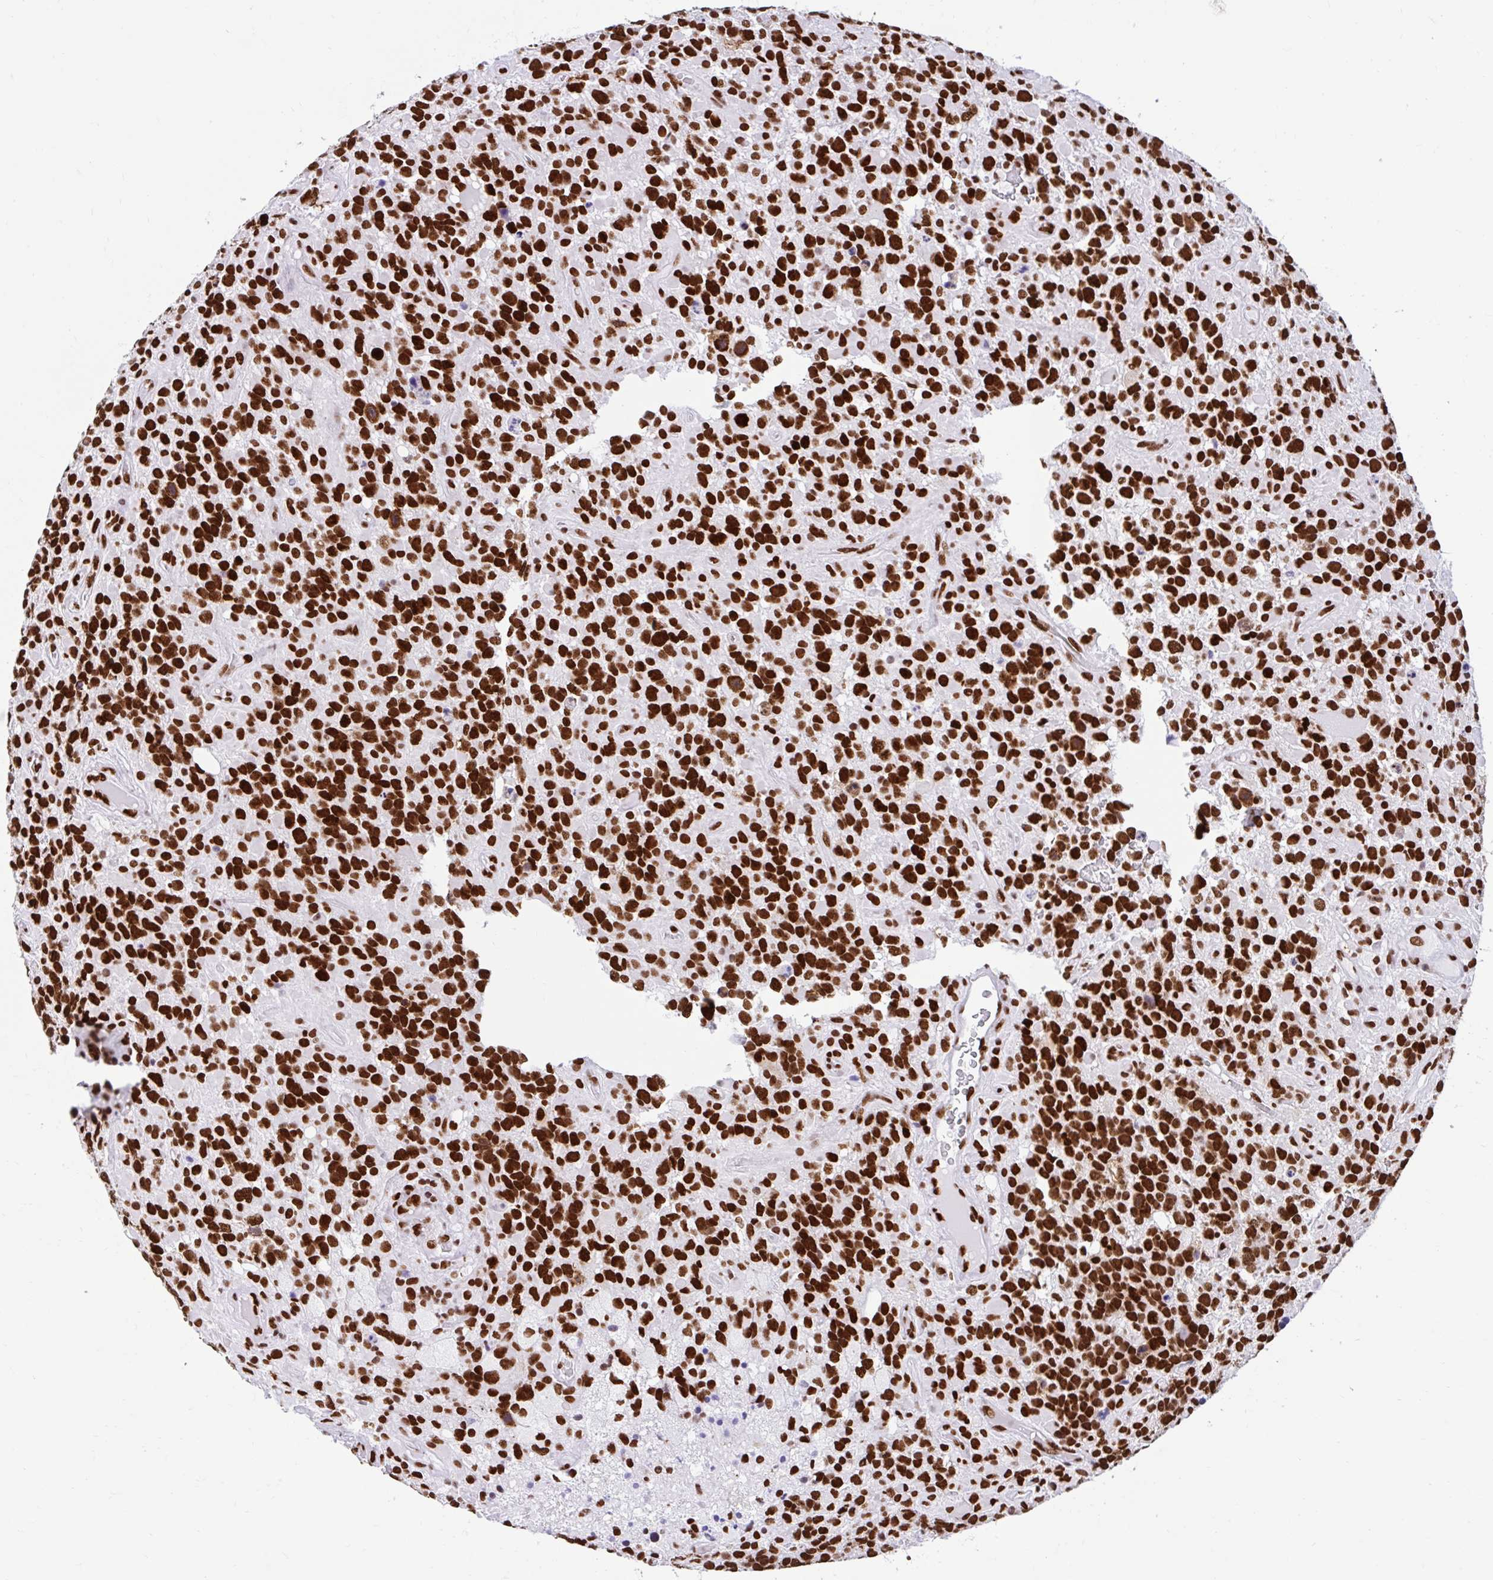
{"staining": {"intensity": "strong", "quantity": ">75%", "location": "nuclear"}, "tissue": "glioma", "cell_type": "Tumor cells", "image_type": "cancer", "snomed": [{"axis": "morphology", "description": "Glioma, malignant, High grade"}, {"axis": "topography", "description": "Brain"}], "caption": "A brown stain highlights strong nuclear staining of a protein in human glioma tumor cells. Using DAB (3,3'-diaminobenzidine) (brown) and hematoxylin (blue) stains, captured at high magnification using brightfield microscopy.", "gene": "KHDRBS1", "patient": {"sex": "female", "age": 40}}